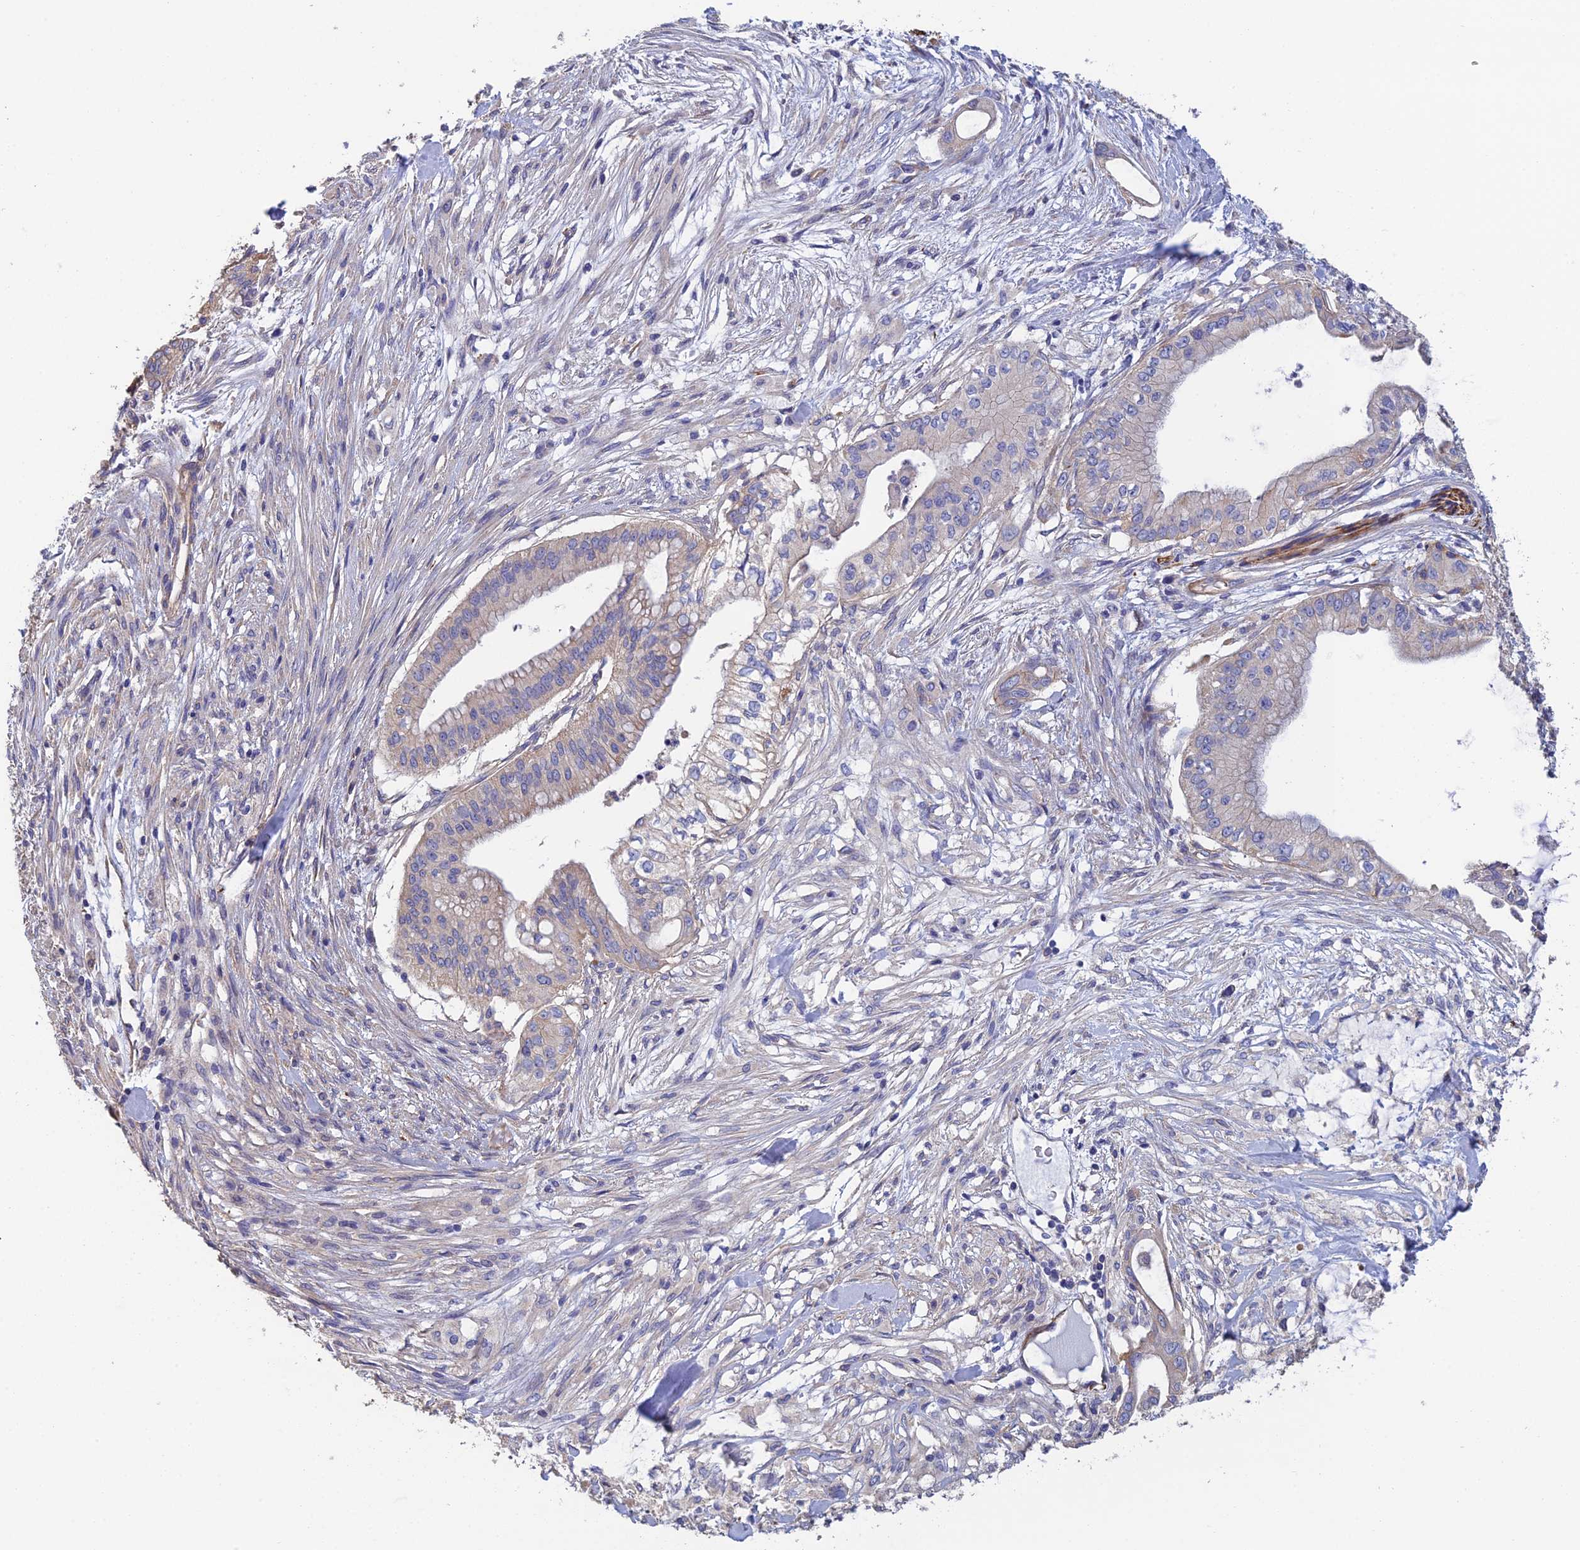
{"staining": {"intensity": "weak", "quantity": "<25%", "location": "cytoplasmic/membranous"}, "tissue": "pancreatic cancer", "cell_type": "Tumor cells", "image_type": "cancer", "snomed": [{"axis": "morphology", "description": "Adenocarcinoma, NOS"}, {"axis": "topography", "description": "Pancreas"}], "caption": "Immunohistochemistry of human pancreatic adenocarcinoma reveals no positivity in tumor cells.", "gene": "PCDHA5", "patient": {"sex": "male", "age": 46}}